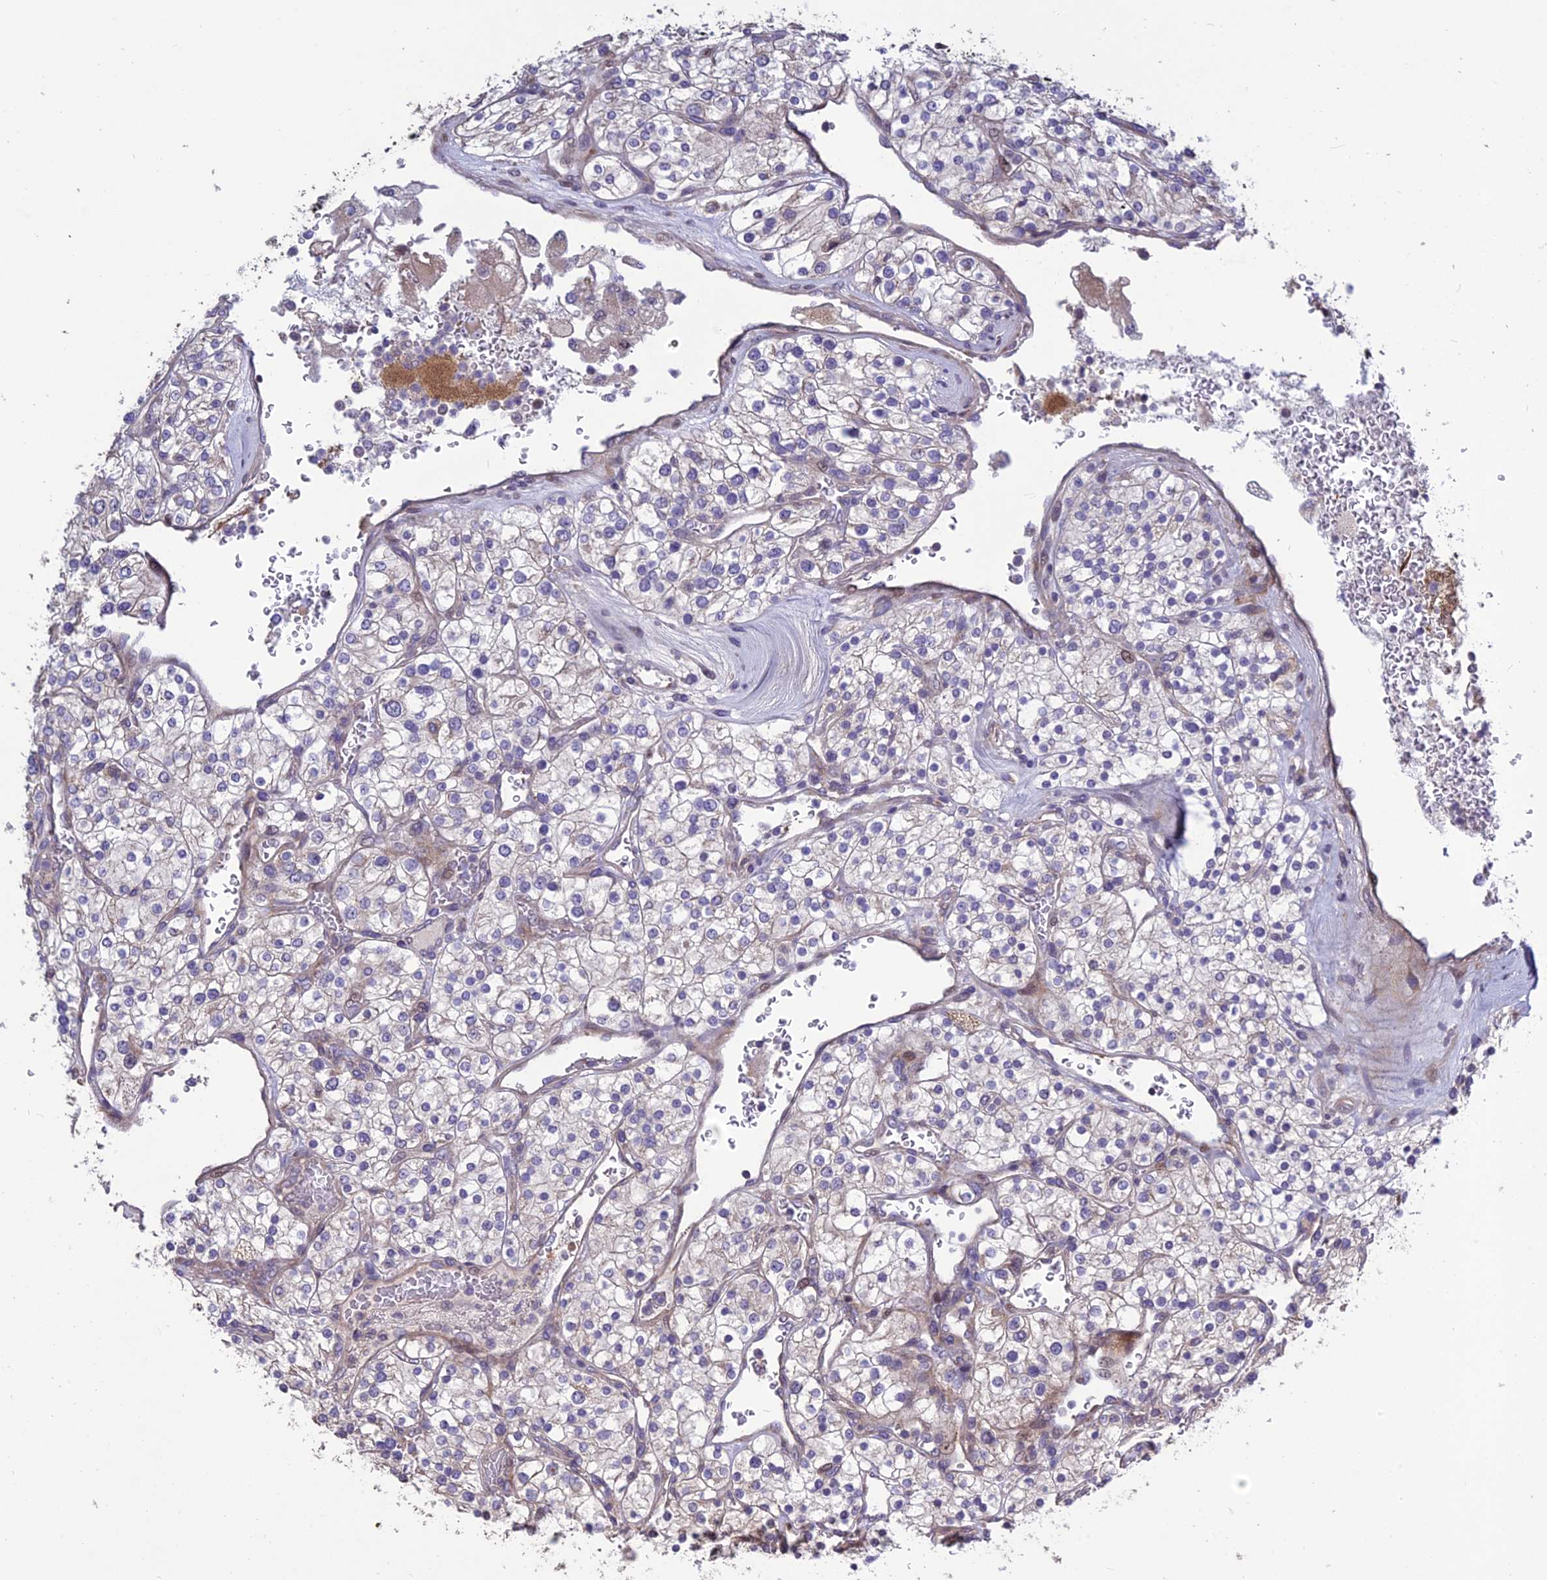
{"staining": {"intensity": "moderate", "quantity": "<25%", "location": "cytoplasmic/membranous"}, "tissue": "renal cancer", "cell_type": "Tumor cells", "image_type": "cancer", "snomed": [{"axis": "morphology", "description": "Adenocarcinoma, NOS"}, {"axis": "topography", "description": "Kidney"}], "caption": "Immunohistochemistry (IHC) histopathology image of human adenocarcinoma (renal) stained for a protein (brown), which shows low levels of moderate cytoplasmic/membranous positivity in about <25% of tumor cells.", "gene": "SPG21", "patient": {"sex": "male", "age": 80}}